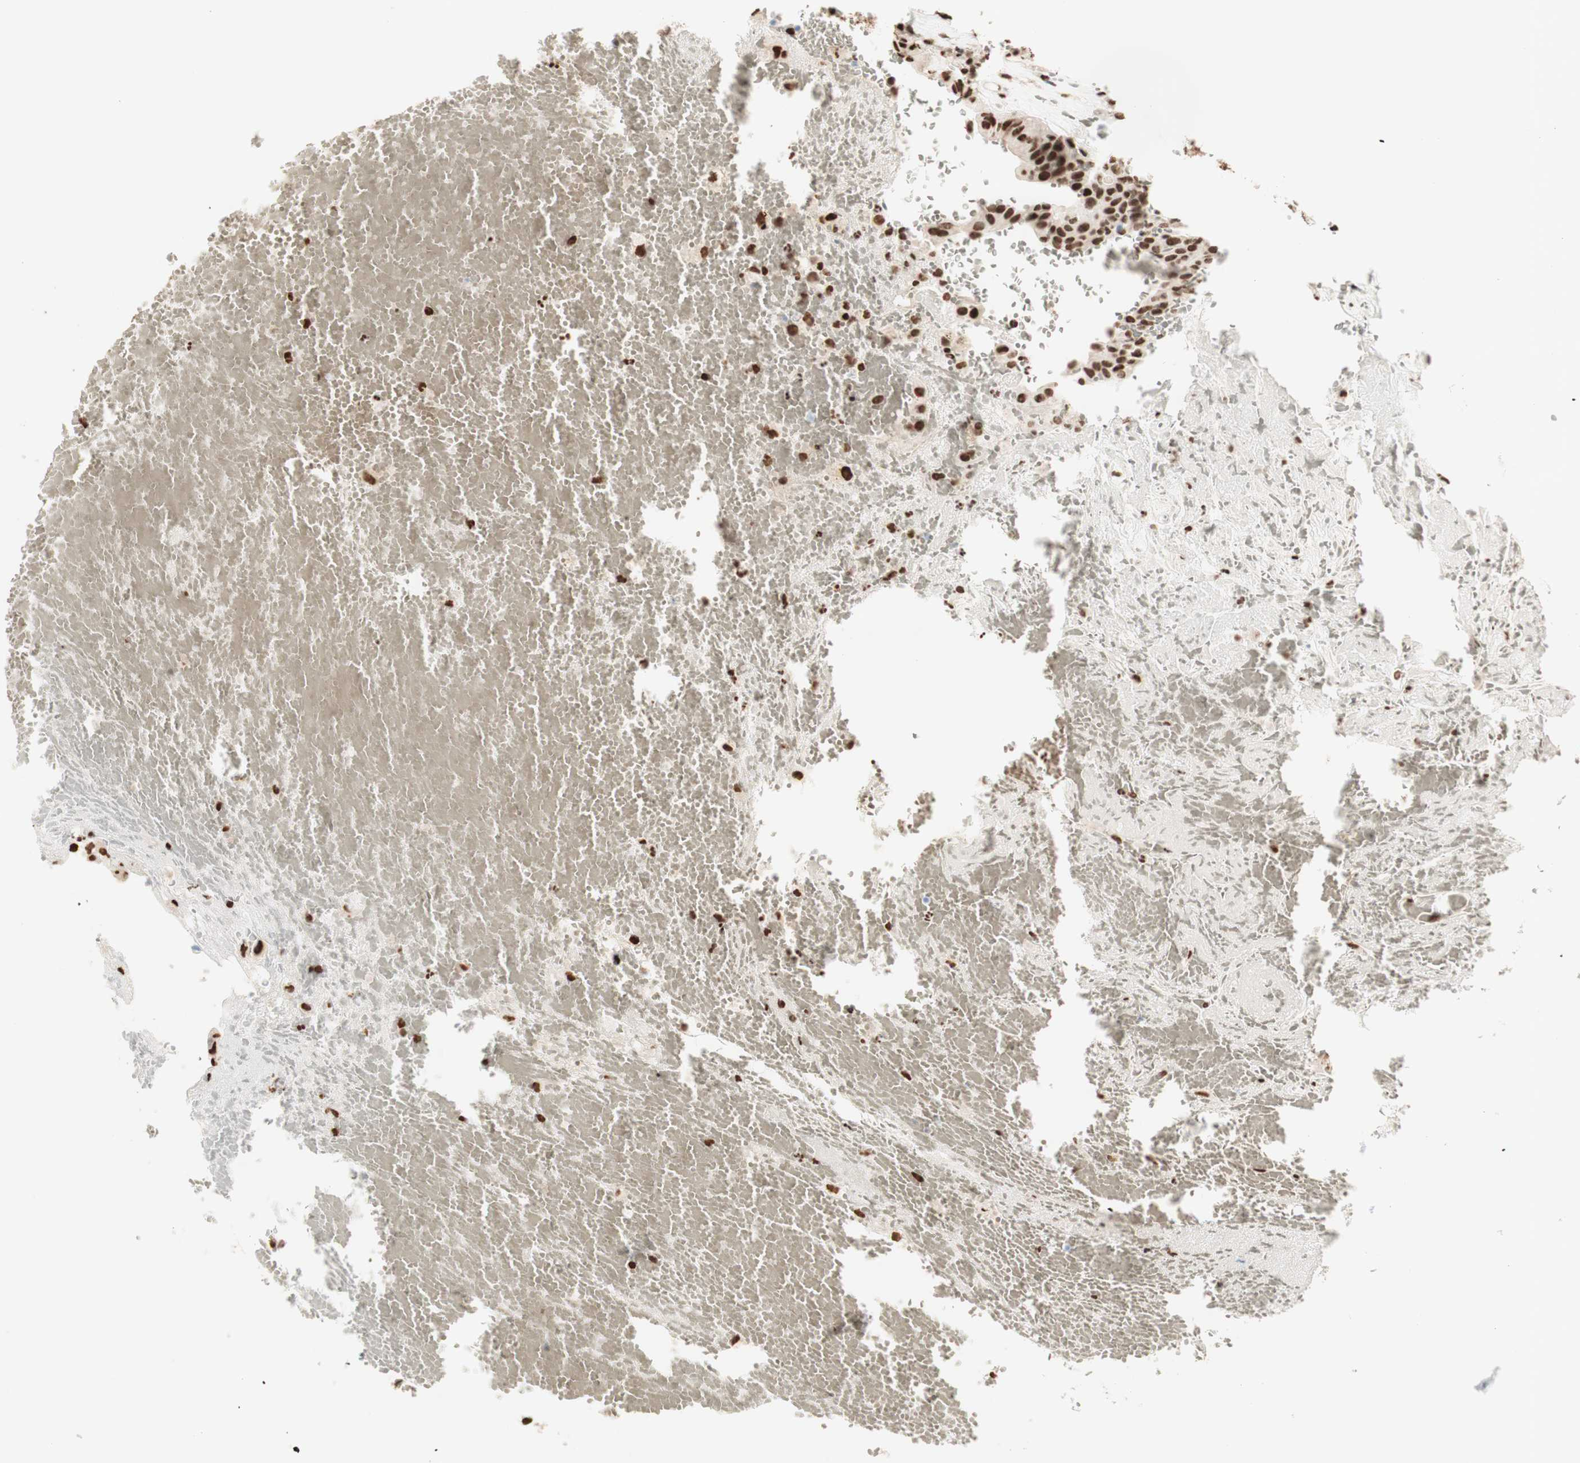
{"staining": {"intensity": "strong", "quantity": "25%-75%", "location": "nuclear"}, "tissue": "urothelial cancer", "cell_type": "Tumor cells", "image_type": "cancer", "snomed": [{"axis": "morphology", "description": "Urothelial carcinoma, High grade"}, {"axis": "topography", "description": "Urinary bladder"}], "caption": "An image showing strong nuclear expression in approximately 25%-75% of tumor cells in urothelial cancer, as visualized by brown immunohistochemical staining.", "gene": "HNRNPA2B1", "patient": {"sex": "male", "age": 66}}